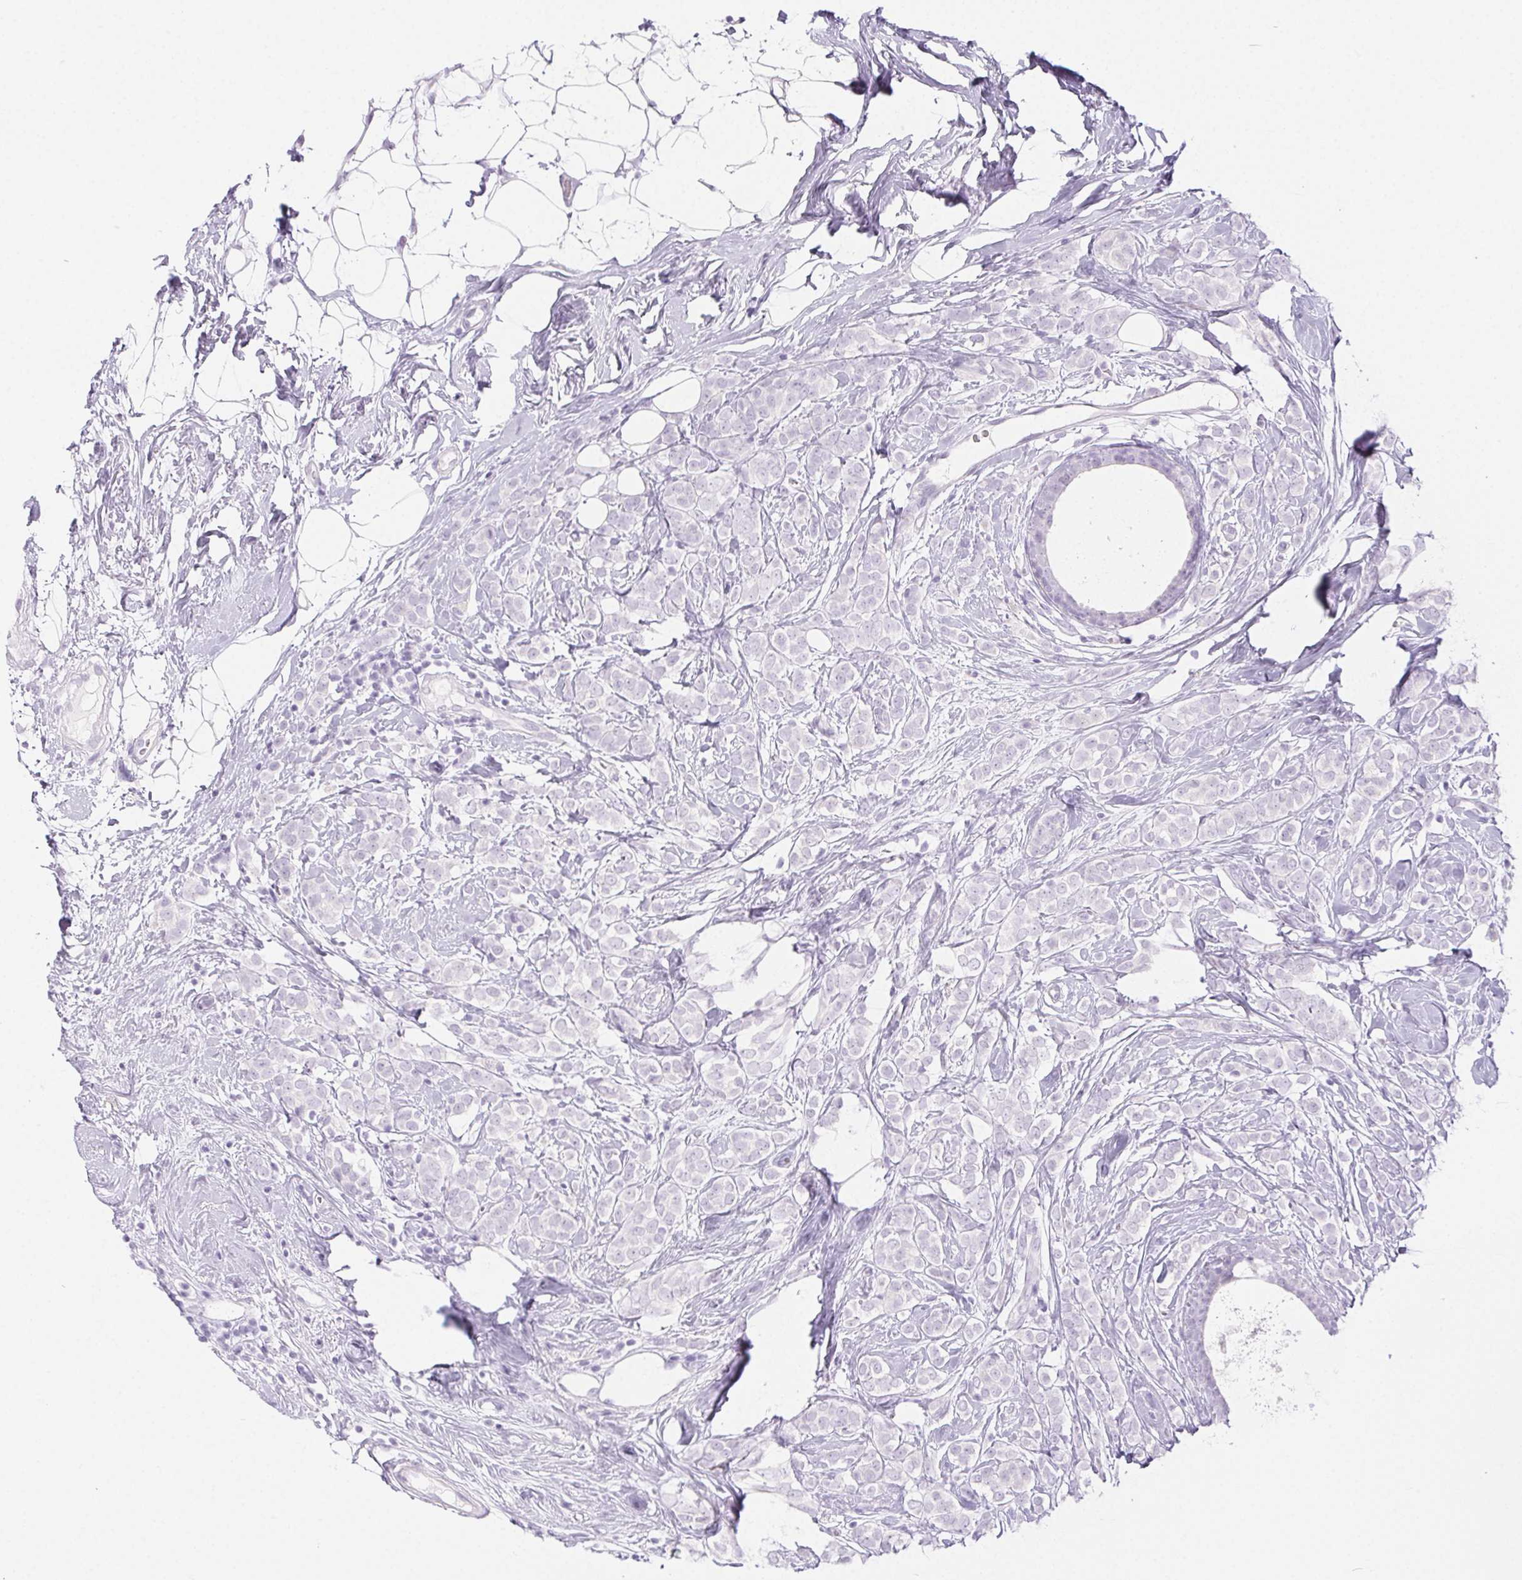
{"staining": {"intensity": "negative", "quantity": "none", "location": "none"}, "tissue": "breast cancer", "cell_type": "Tumor cells", "image_type": "cancer", "snomed": [{"axis": "morphology", "description": "Lobular carcinoma"}, {"axis": "topography", "description": "Breast"}], "caption": "Protein analysis of lobular carcinoma (breast) exhibits no significant positivity in tumor cells.", "gene": "SPRR3", "patient": {"sex": "female", "age": 49}}